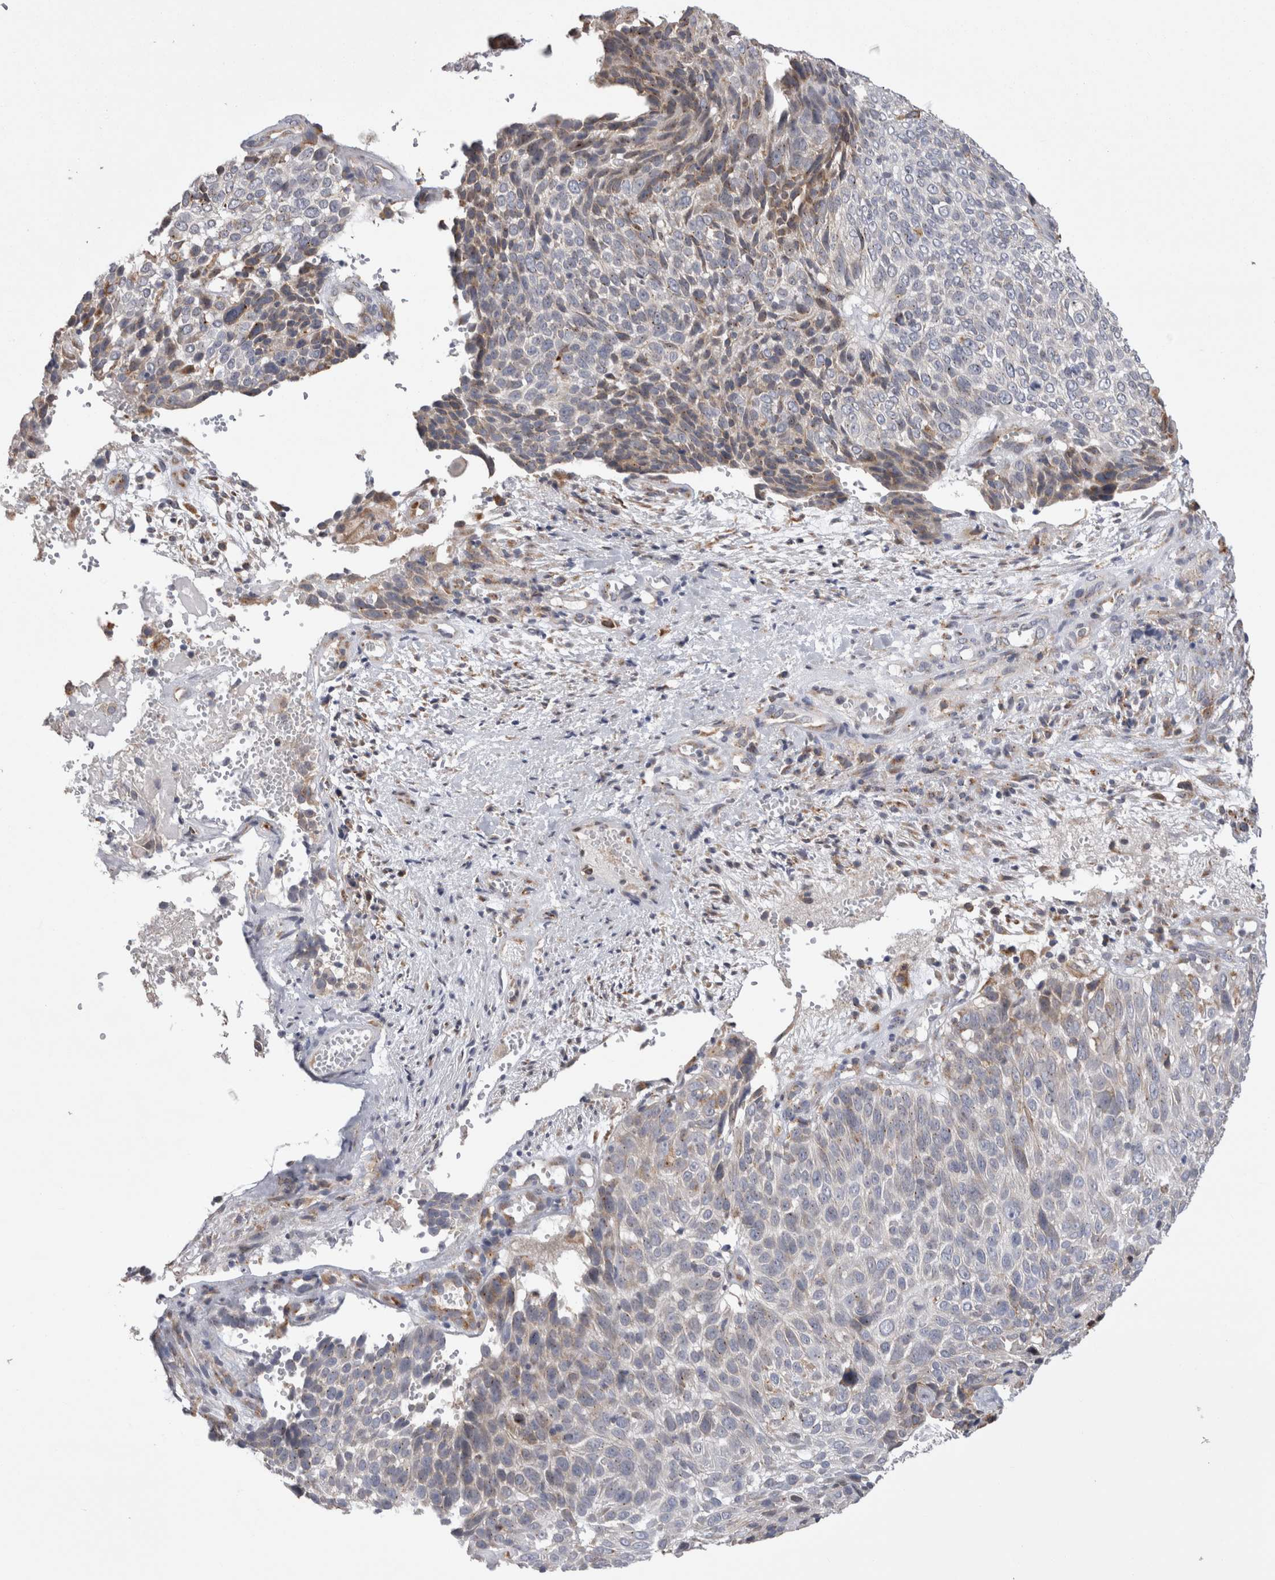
{"staining": {"intensity": "weak", "quantity": "<25%", "location": "cytoplasmic/membranous"}, "tissue": "cervical cancer", "cell_type": "Tumor cells", "image_type": "cancer", "snomed": [{"axis": "morphology", "description": "Squamous cell carcinoma, NOS"}, {"axis": "topography", "description": "Cervix"}], "caption": "The immunohistochemistry histopathology image has no significant positivity in tumor cells of cervical cancer (squamous cell carcinoma) tissue.", "gene": "ZNF341", "patient": {"sex": "female", "age": 74}}